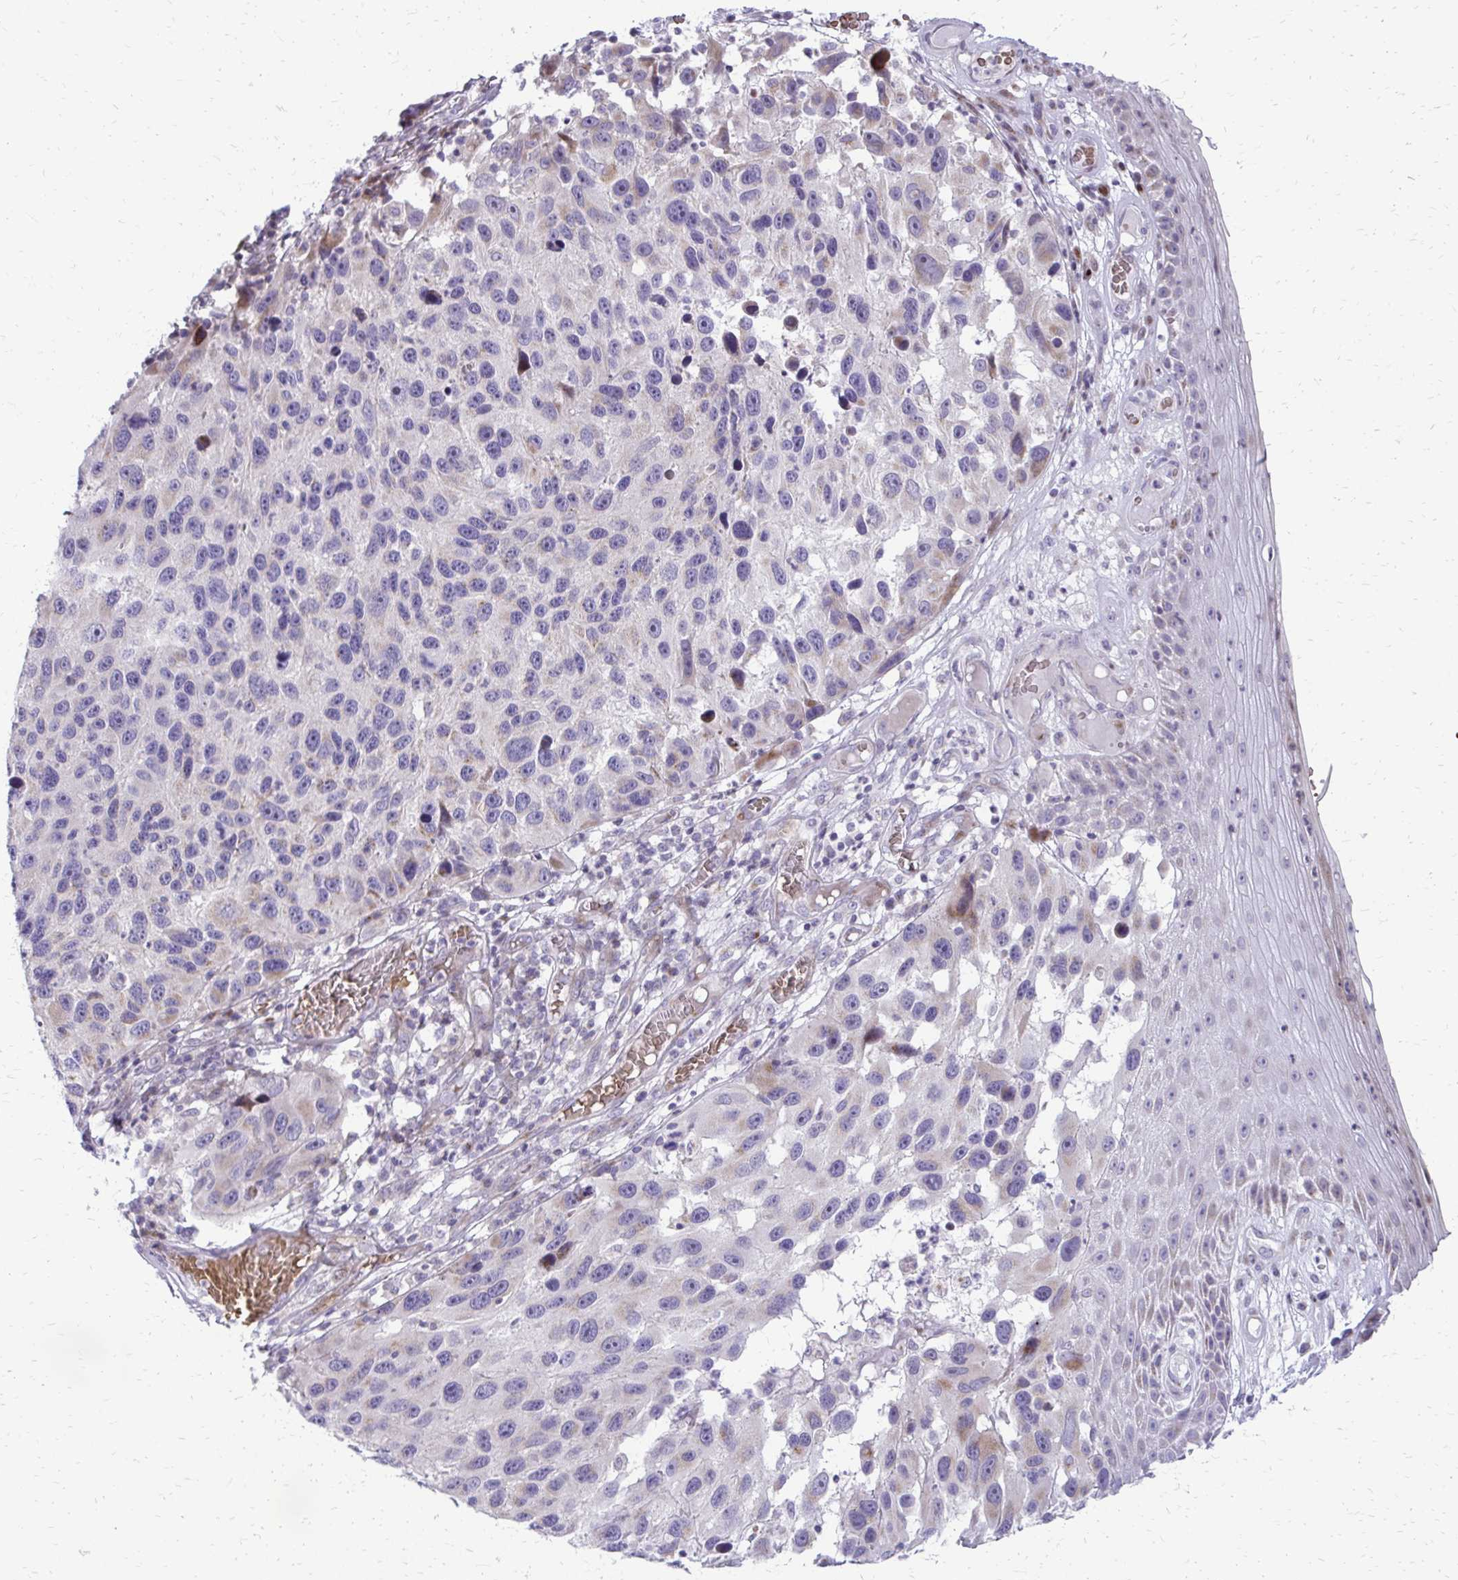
{"staining": {"intensity": "negative", "quantity": "none", "location": "none"}, "tissue": "melanoma", "cell_type": "Tumor cells", "image_type": "cancer", "snomed": [{"axis": "morphology", "description": "Malignant melanoma, NOS"}, {"axis": "topography", "description": "Skin"}], "caption": "The image displays no significant expression in tumor cells of malignant melanoma. (DAB immunohistochemistry (IHC), high magnification).", "gene": "FUNDC2", "patient": {"sex": "male", "age": 53}}